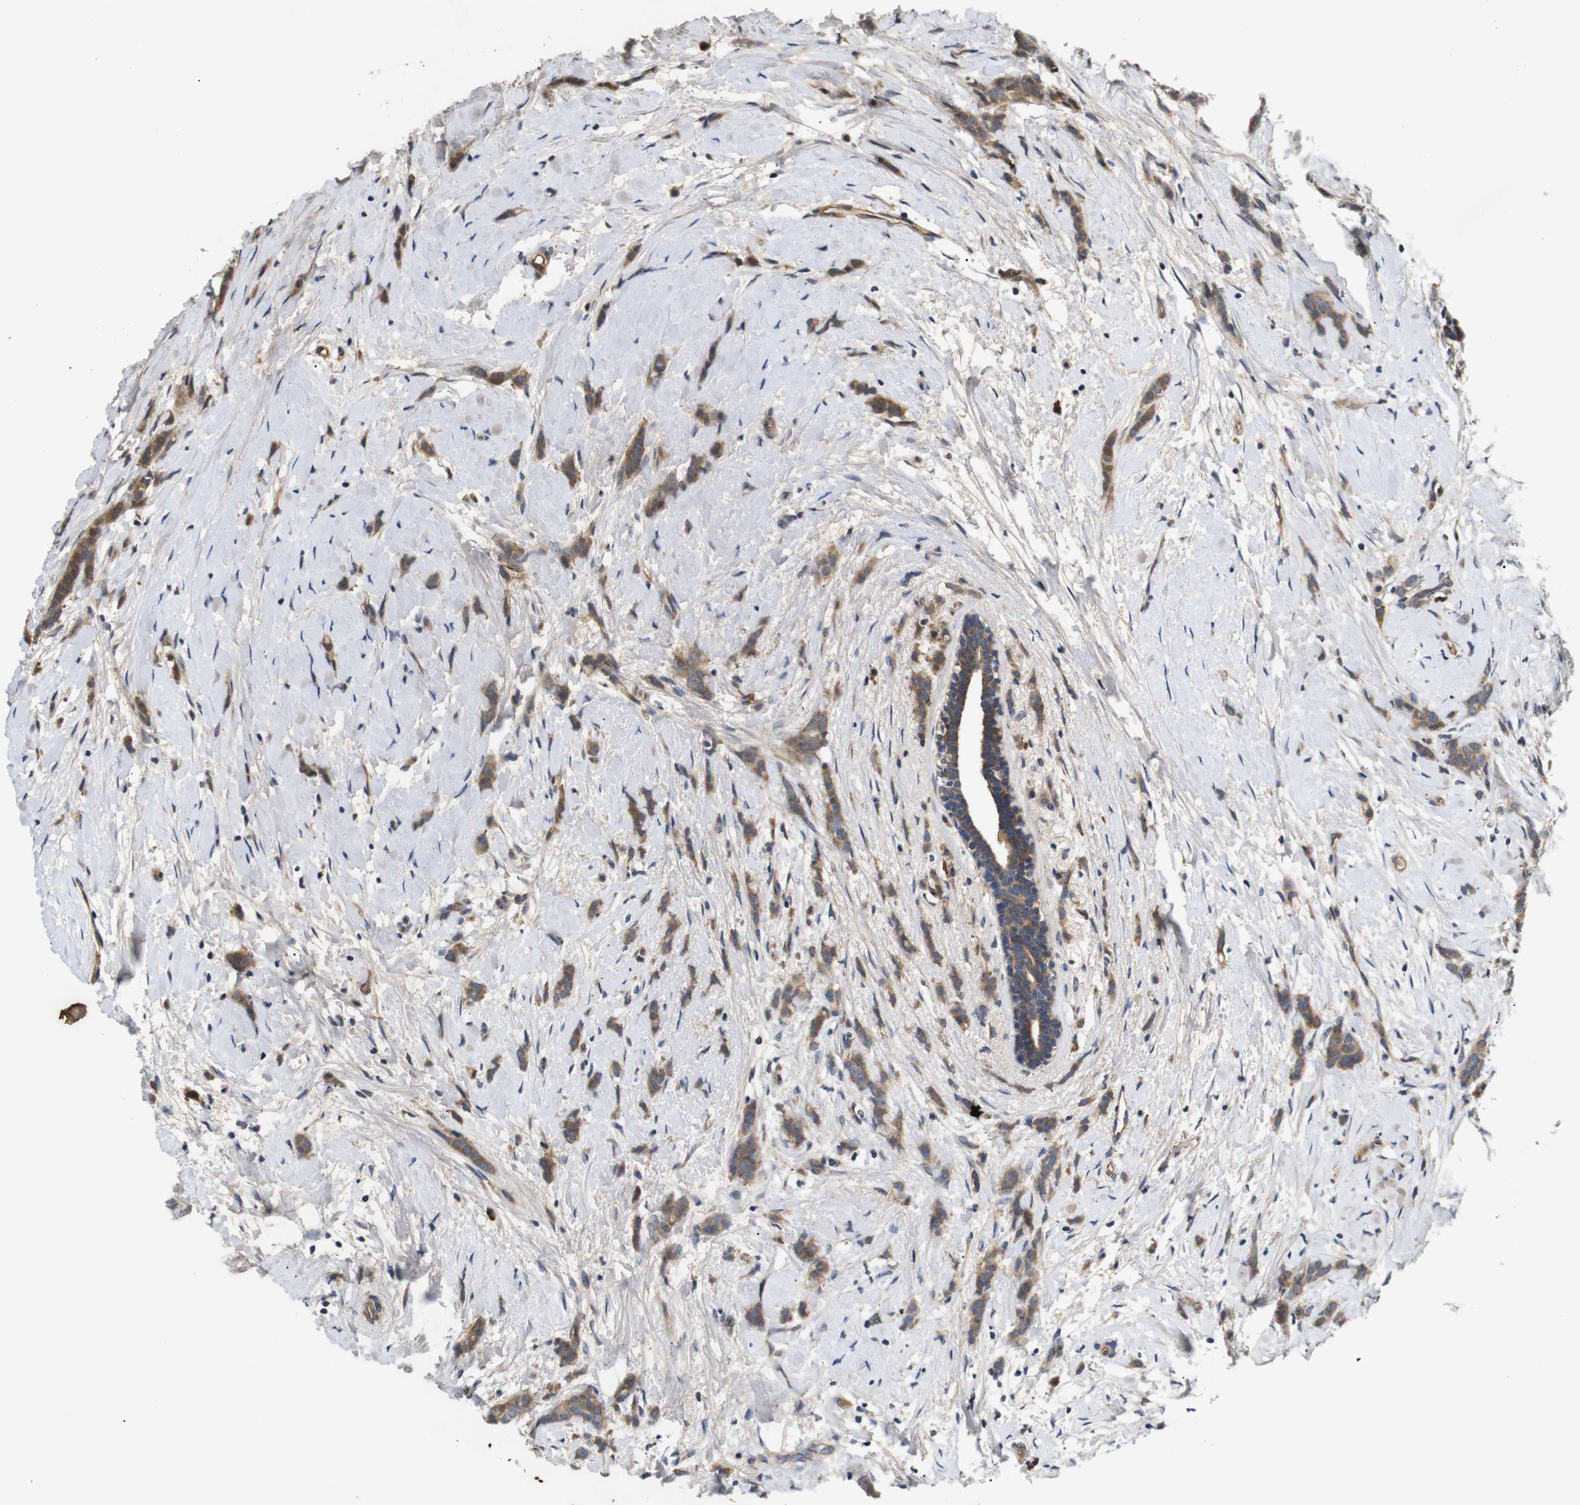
{"staining": {"intensity": "moderate", "quantity": ">75%", "location": "cytoplasmic/membranous"}, "tissue": "breast cancer", "cell_type": "Tumor cells", "image_type": "cancer", "snomed": [{"axis": "morphology", "description": "Lobular carcinoma, in situ"}, {"axis": "morphology", "description": "Lobular carcinoma"}, {"axis": "topography", "description": "Breast"}], "caption": "Breast lobular carcinoma tissue reveals moderate cytoplasmic/membranous positivity in about >75% of tumor cells, visualized by immunohistochemistry.", "gene": "RIPK1", "patient": {"sex": "female", "age": 41}}